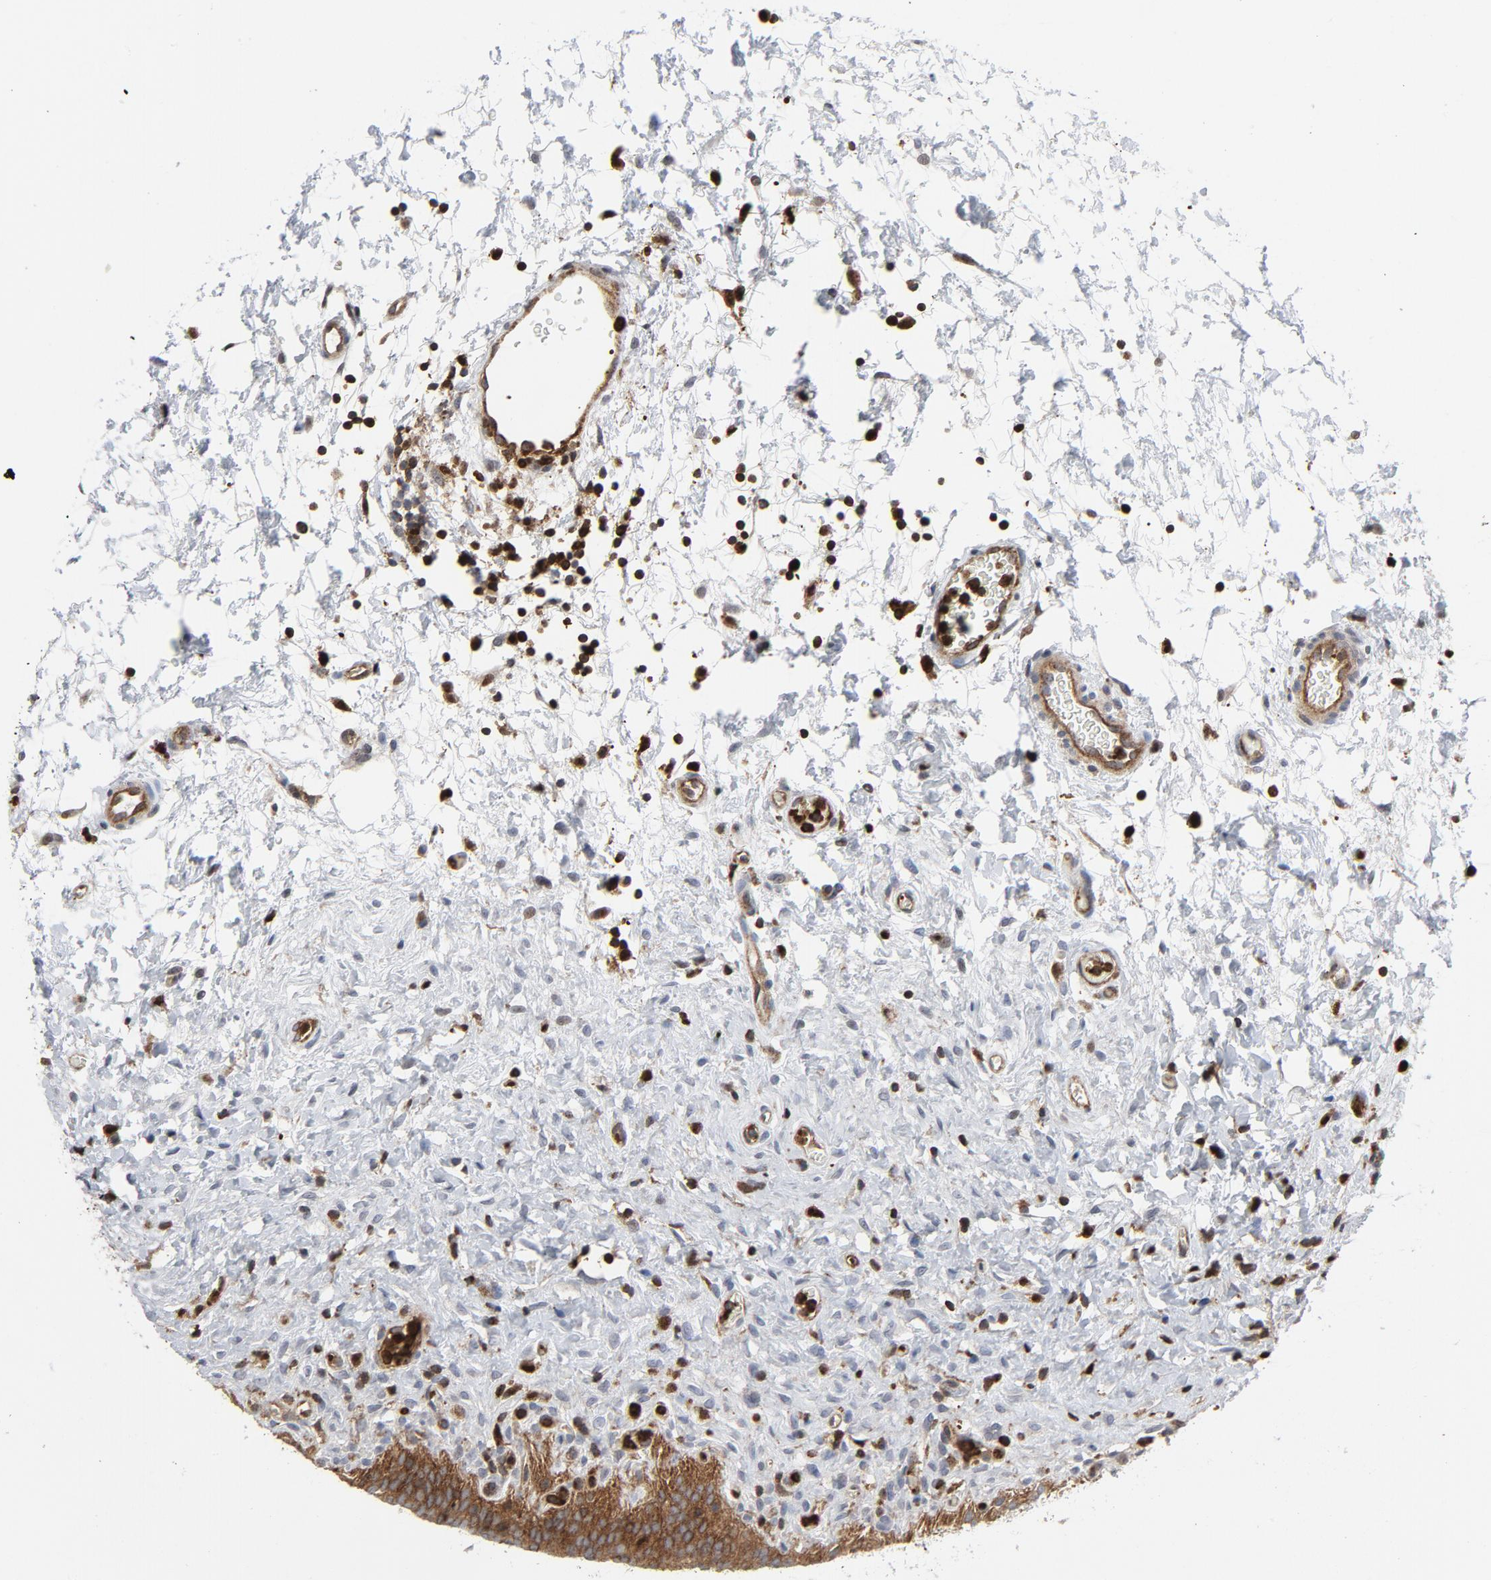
{"staining": {"intensity": "strong", "quantity": ">75%", "location": "cytoplasmic/membranous"}, "tissue": "urinary bladder", "cell_type": "Urothelial cells", "image_type": "normal", "snomed": [{"axis": "morphology", "description": "Normal tissue, NOS"}, {"axis": "topography", "description": "Urinary bladder"}], "caption": "High-magnification brightfield microscopy of benign urinary bladder stained with DAB (brown) and counterstained with hematoxylin (blue). urothelial cells exhibit strong cytoplasmic/membranous positivity is identified in about>75% of cells. (DAB IHC, brown staining for protein, blue staining for nuclei).", "gene": "YES1", "patient": {"sex": "male", "age": 51}}